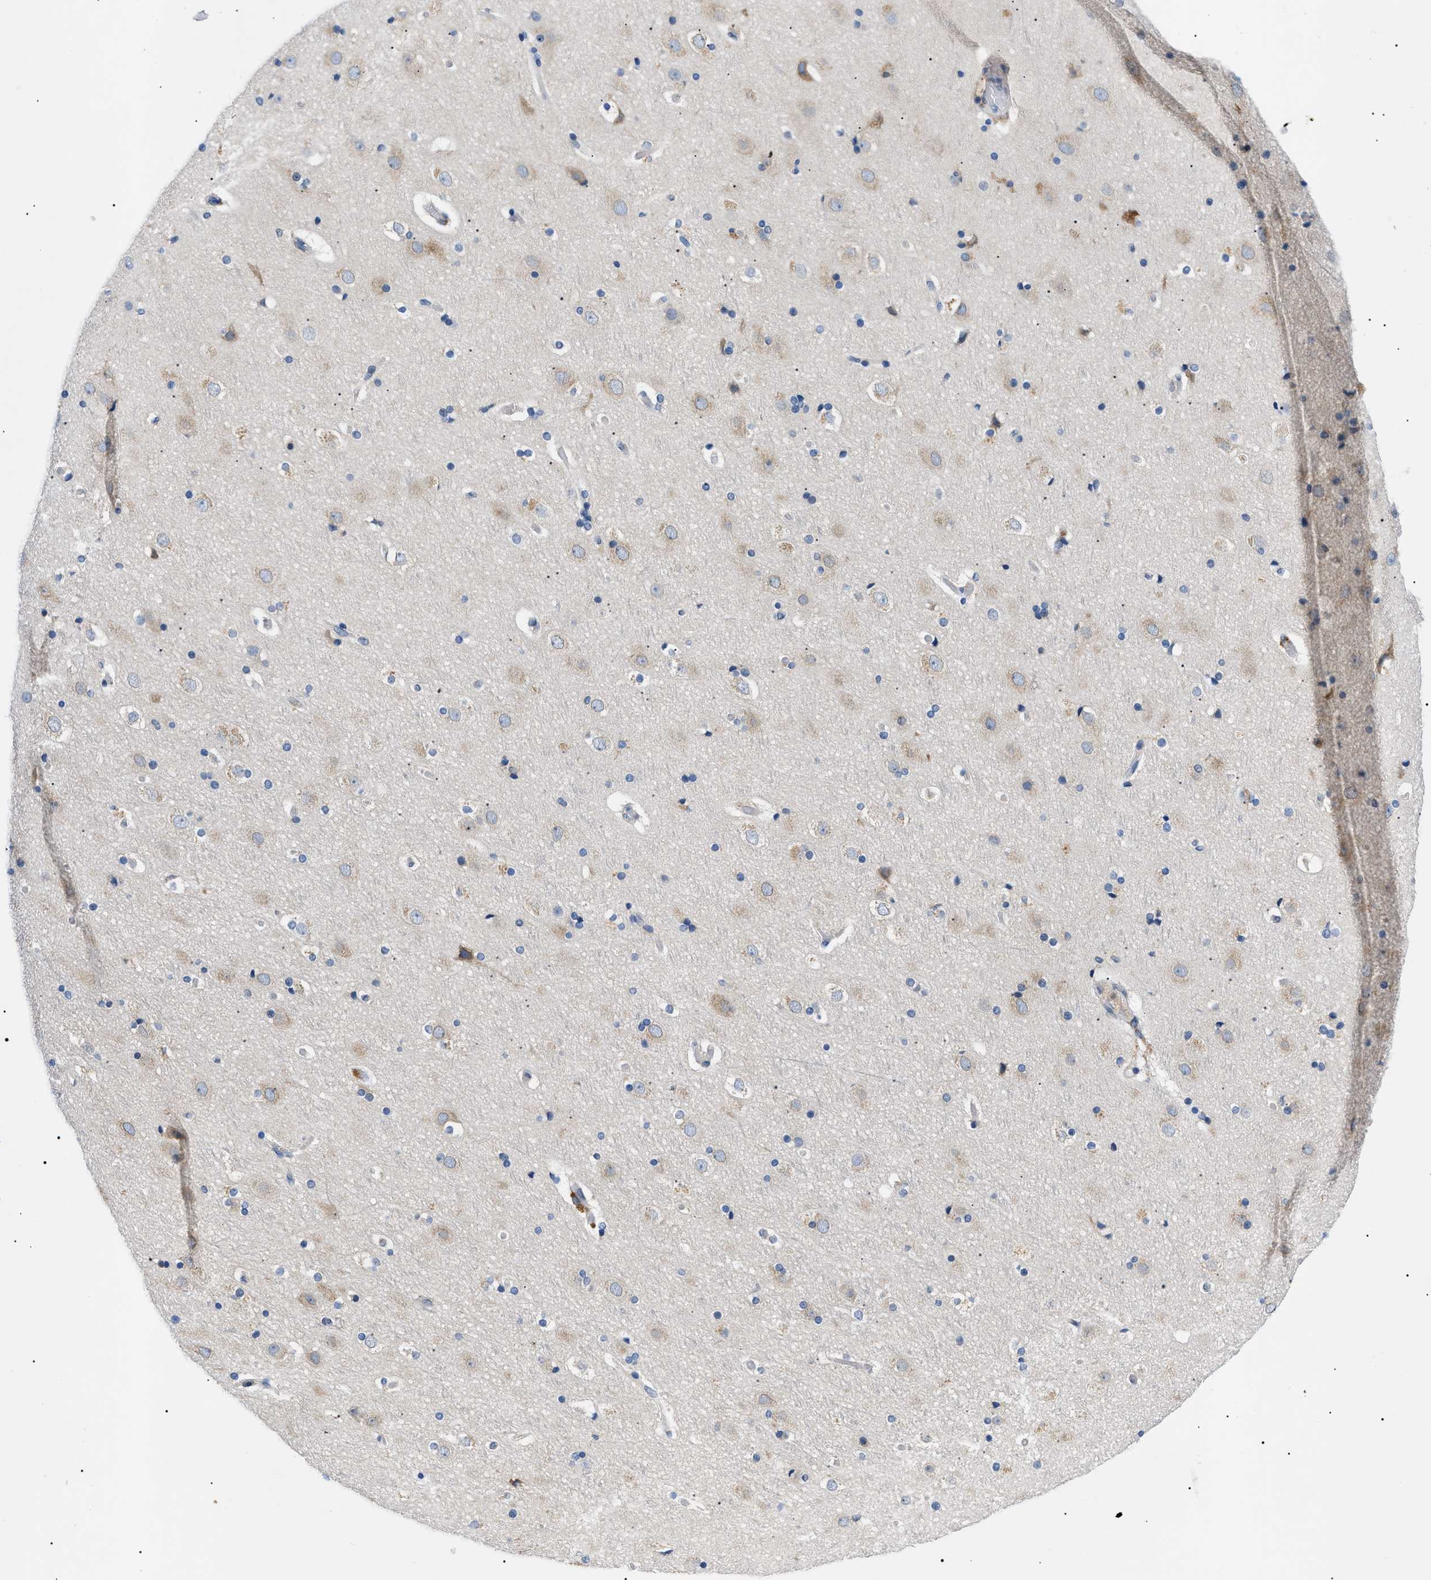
{"staining": {"intensity": "weak", "quantity": "25%-75%", "location": "cytoplasmic/membranous"}, "tissue": "cerebral cortex", "cell_type": "Endothelial cells", "image_type": "normal", "snomed": [{"axis": "morphology", "description": "Normal tissue, NOS"}, {"axis": "topography", "description": "Cerebral cortex"}], "caption": "IHC micrograph of normal cerebral cortex stained for a protein (brown), which demonstrates low levels of weak cytoplasmic/membranous positivity in about 25%-75% of endothelial cells.", "gene": "DERL1", "patient": {"sex": "male", "age": 57}}